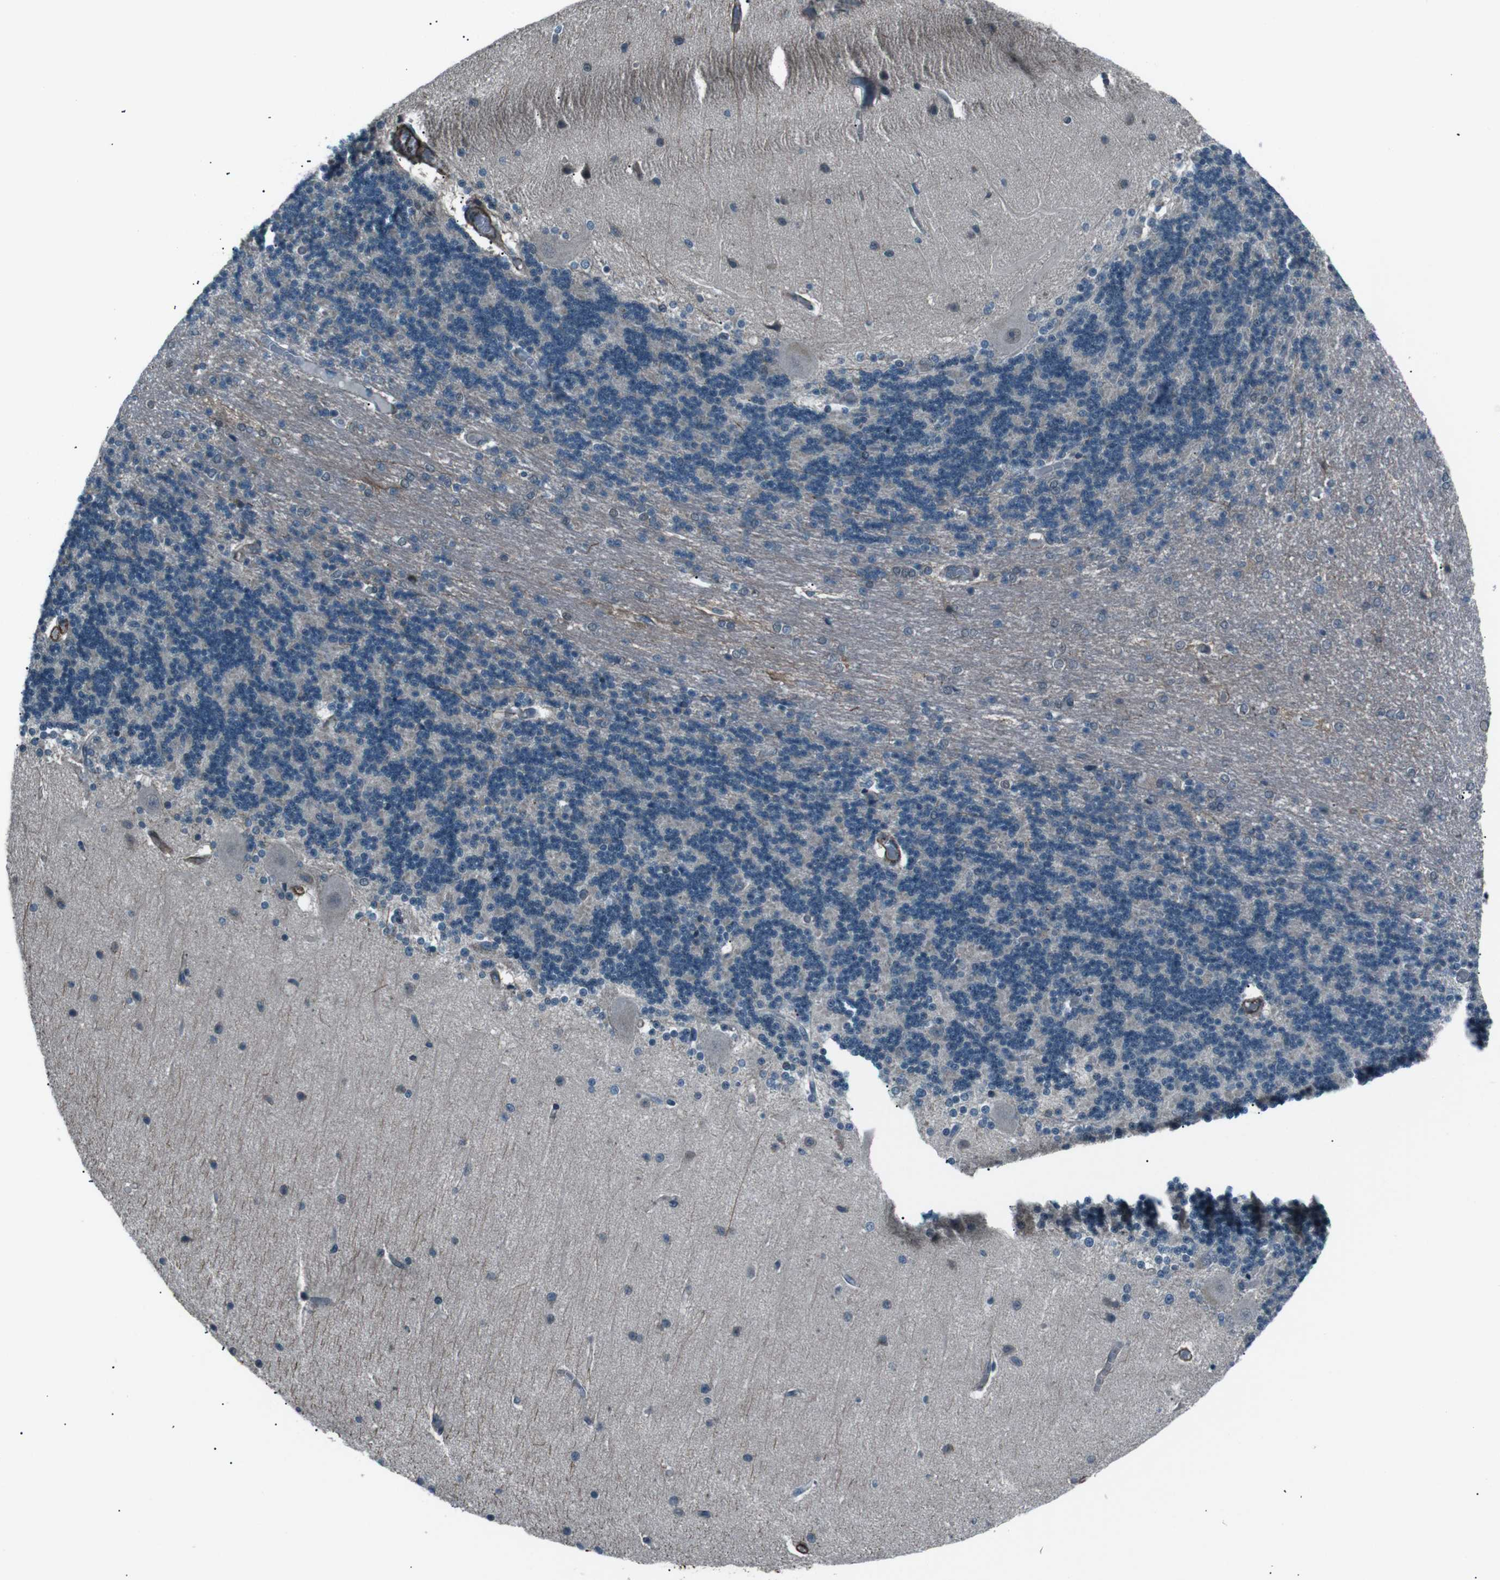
{"staining": {"intensity": "negative", "quantity": "none", "location": "none"}, "tissue": "cerebellum", "cell_type": "Cells in granular layer", "image_type": "normal", "snomed": [{"axis": "morphology", "description": "Normal tissue, NOS"}, {"axis": "topography", "description": "Cerebellum"}], "caption": "Cerebellum stained for a protein using immunohistochemistry (IHC) displays no expression cells in granular layer.", "gene": "PDLIM5", "patient": {"sex": "female", "age": 54}}